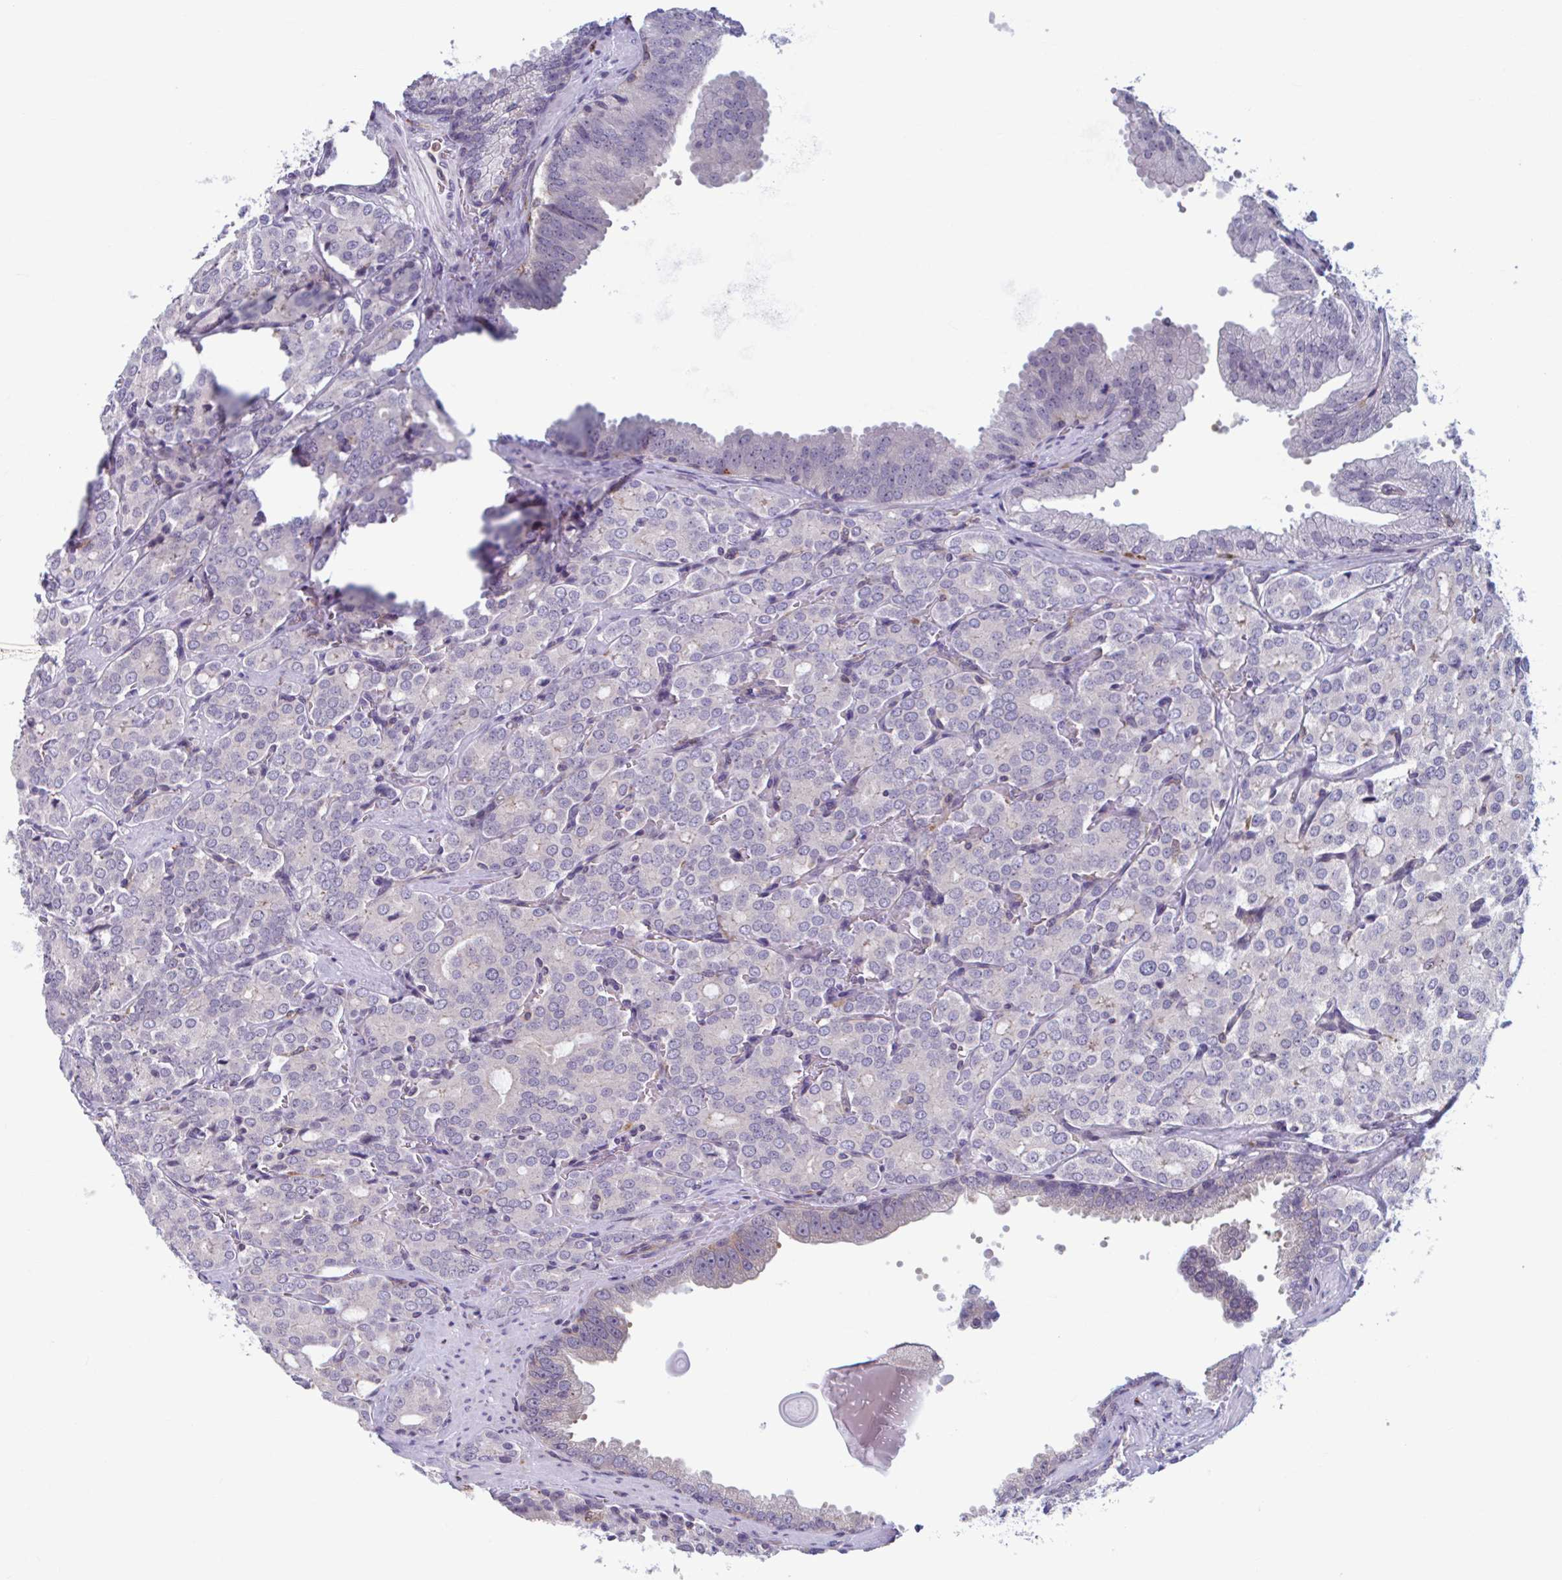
{"staining": {"intensity": "negative", "quantity": "none", "location": "none"}, "tissue": "prostate cancer", "cell_type": "Tumor cells", "image_type": "cancer", "snomed": [{"axis": "morphology", "description": "Adenocarcinoma, Low grade"}, {"axis": "topography", "description": "Prostate"}], "caption": "High magnification brightfield microscopy of low-grade adenocarcinoma (prostate) stained with DAB (3,3'-diaminobenzidine) (brown) and counterstained with hematoxylin (blue): tumor cells show no significant positivity. (Stains: DAB (3,3'-diaminobenzidine) immunohistochemistry with hematoxylin counter stain, Microscopy: brightfield microscopy at high magnification).", "gene": "ADAT3", "patient": {"sex": "male", "age": 67}}